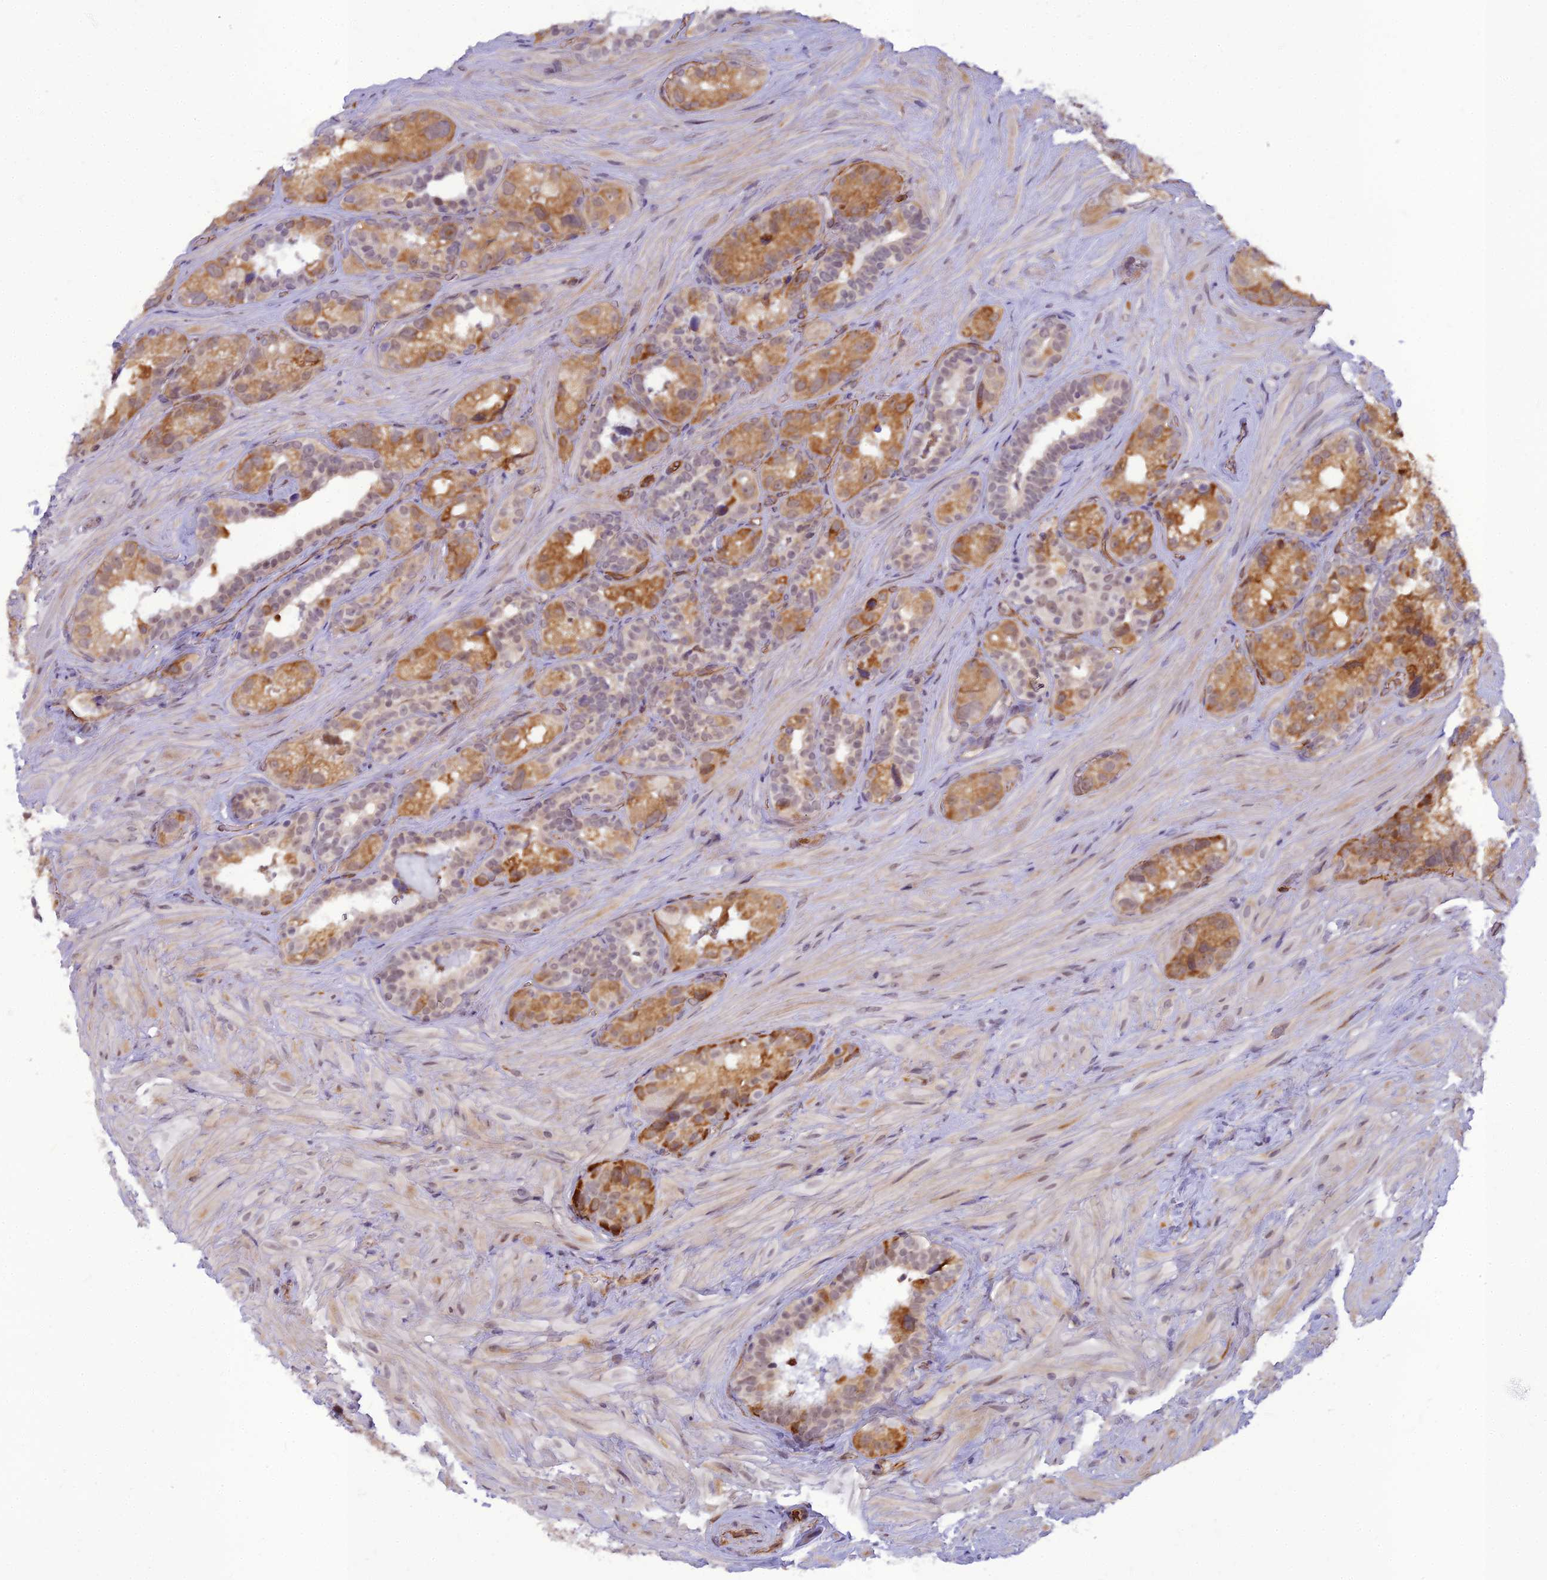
{"staining": {"intensity": "moderate", "quantity": "25%-75%", "location": "cytoplasmic/membranous,nuclear"}, "tissue": "seminal vesicle", "cell_type": "Glandular cells", "image_type": "normal", "snomed": [{"axis": "morphology", "description": "Normal tissue, NOS"}, {"axis": "topography", "description": "Seminal veicle"}, {"axis": "topography", "description": "Peripheral nerve tissue"}], "caption": "High-power microscopy captured an IHC image of unremarkable seminal vesicle, revealing moderate cytoplasmic/membranous,nuclear expression in about 25%-75% of glandular cells.", "gene": "RGL3", "patient": {"sex": "male", "age": 67}}